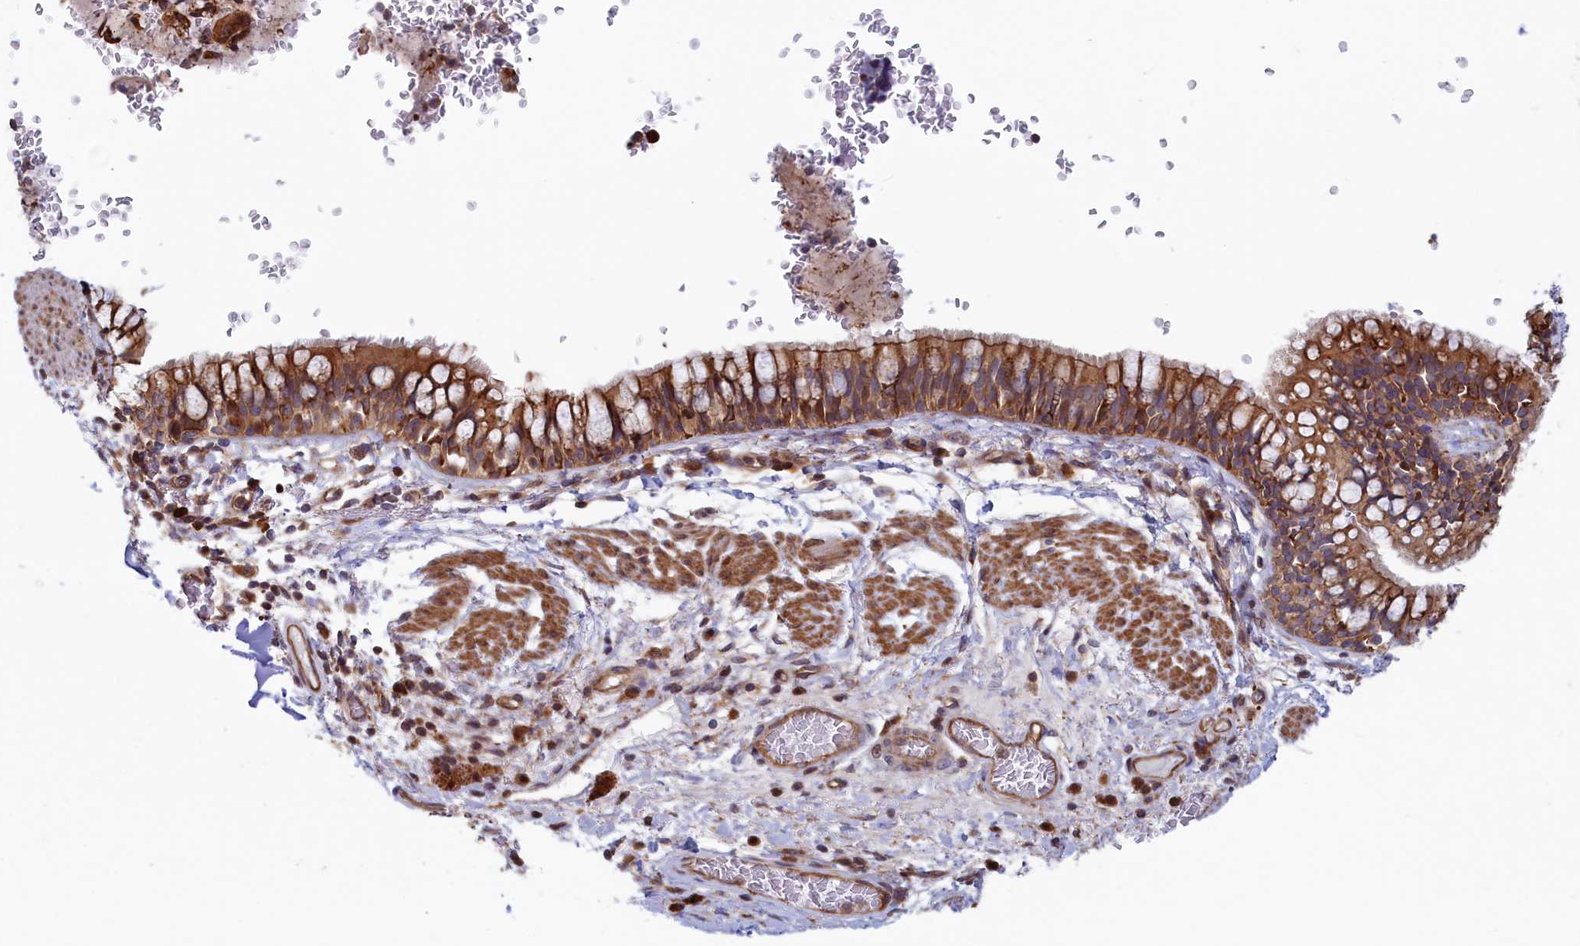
{"staining": {"intensity": "moderate", "quantity": ">75%", "location": "cytoplasmic/membranous"}, "tissue": "bronchus", "cell_type": "Respiratory epithelial cells", "image_type": "normal", "snomed": [{"axis": "morphology", "description": "Normal tissue, NOS"}, {"axis": "topography", "description": "Cartilage tissue"}, {"axis": "topography", "description": "Bronchus"}], "caption": "Immunohistochemical staining of benign bronchus exhibits >75% levels of moderate cytoplasmic/membranous protein staining in about >75% of respiratory epithelial cells.", "gene": "RILPL1", "patient": {"sex": "female", "age": 36}}